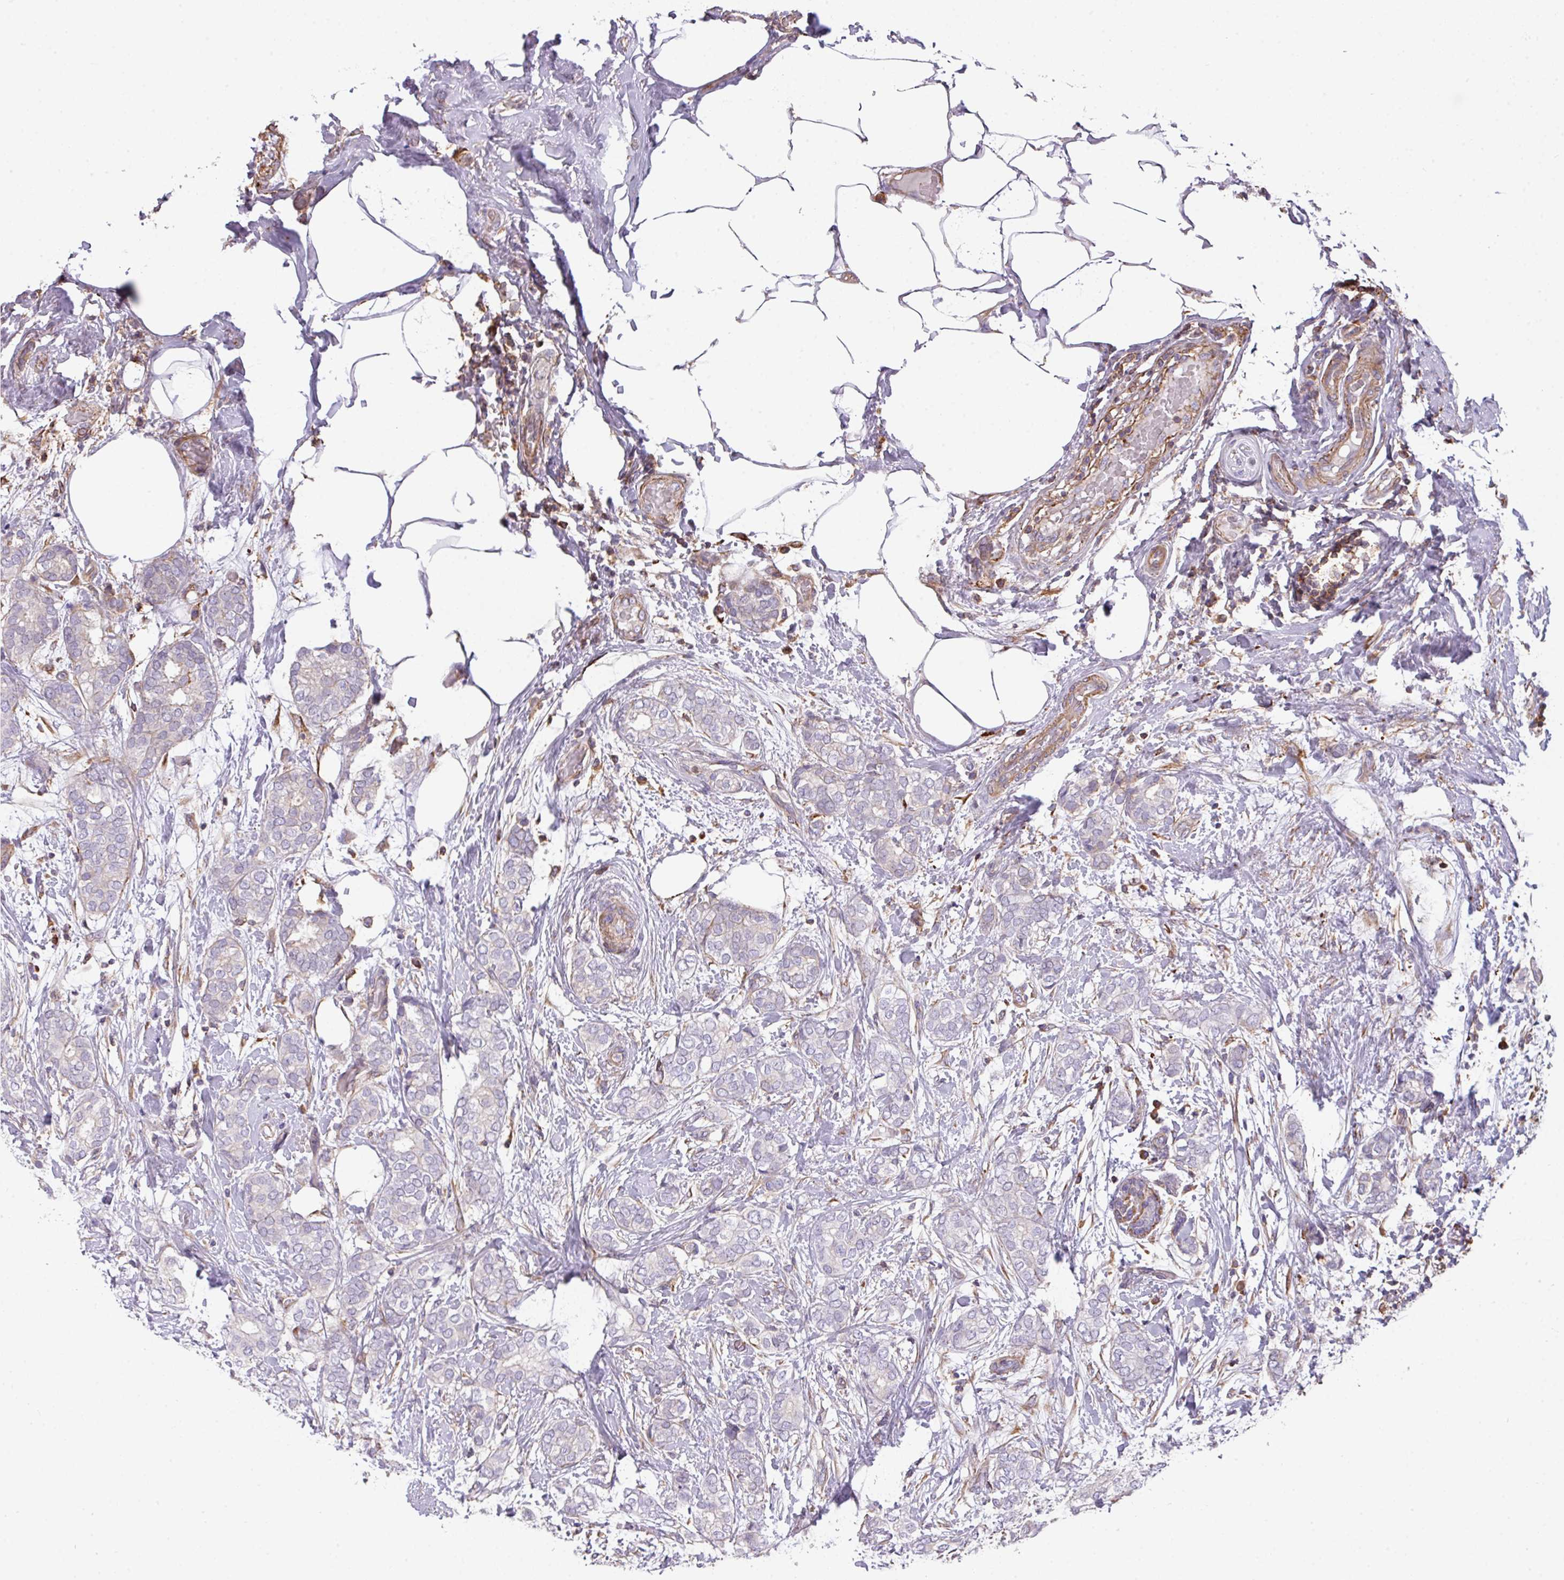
{"staining": {"intensity": "negative", "quantity": "none", "location": "none"}, "tissue": "breast cancer", "cell_type": "Tumor cells", "image_type": "cancer", "snomed": [{"axis": "morphology", "description": "Duct carcinoma"}, {"axis": "topography", "description": "Breast"}], "caption": "High magnification brightfield microscopy of breast invasive ductal carcinoma stained with DAB (3,3'-diaminobenzidine) (brown) and counterstained with hematoxylin (blue): tumor cells show no significant positivity.", "gene": "LRRC41", "patient": {"sex": "female", "age": 73}}